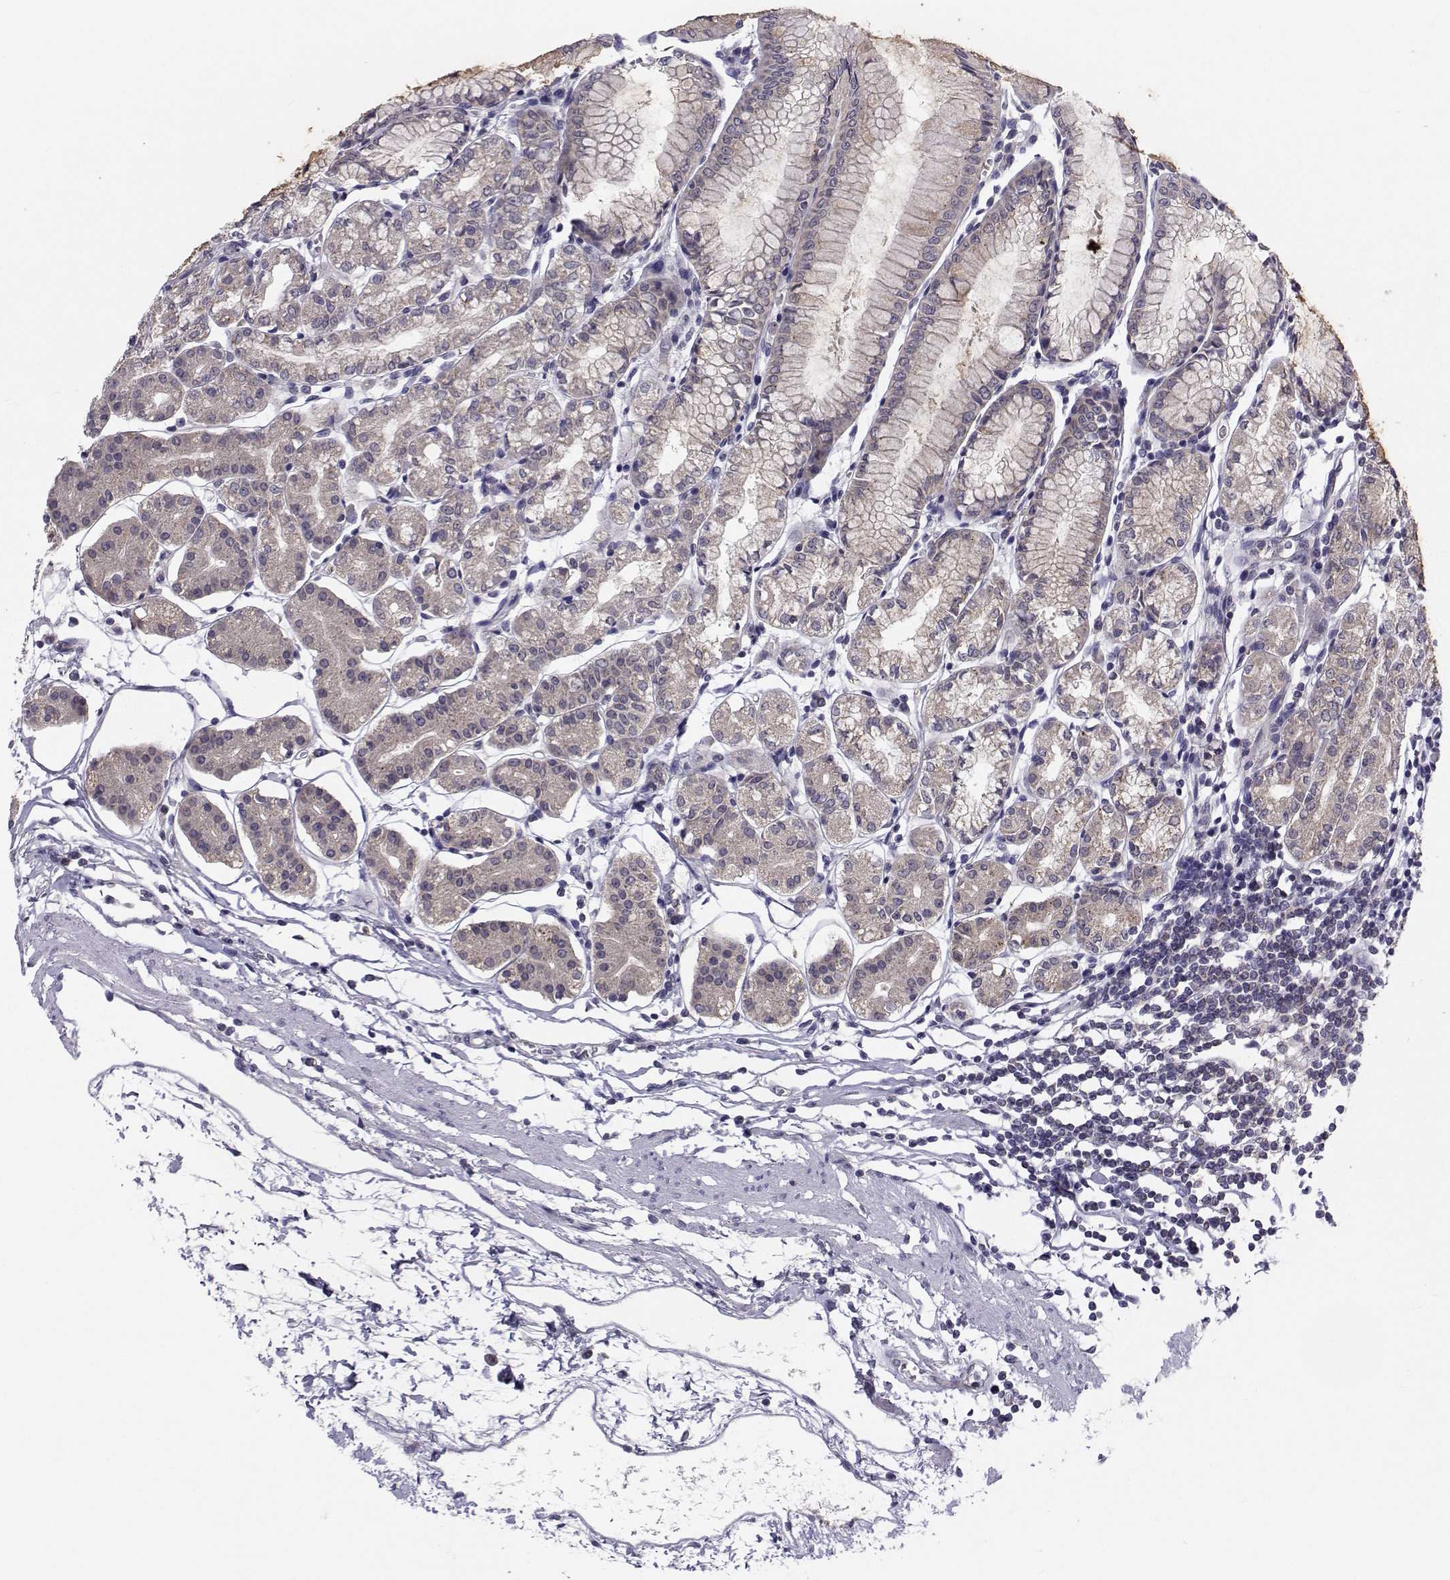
{"staining": {"intensity": "weak", "quantity": "<25%", "location": "cytoplasmic/membranous"}, "tissue": "stomach", "cell_type": "Glandular cells", "image_type": "normal", "snomed": [{"axis": "morphology", "description": "Normal tissue, NOS"}, {"axis": "topography", "description": "Skeletal muscle"}, {"axis": "topography", "description": "Stomach"}], "caption": "High power microscopy image of an immunohistochemistry (IHC) micrograph of benign stomach, revealing no significant positivity in glandular cells. Nuclei are stained in blue.", "gene": "ANGPT1", "patient": {"sex": "female", "age": 57}}